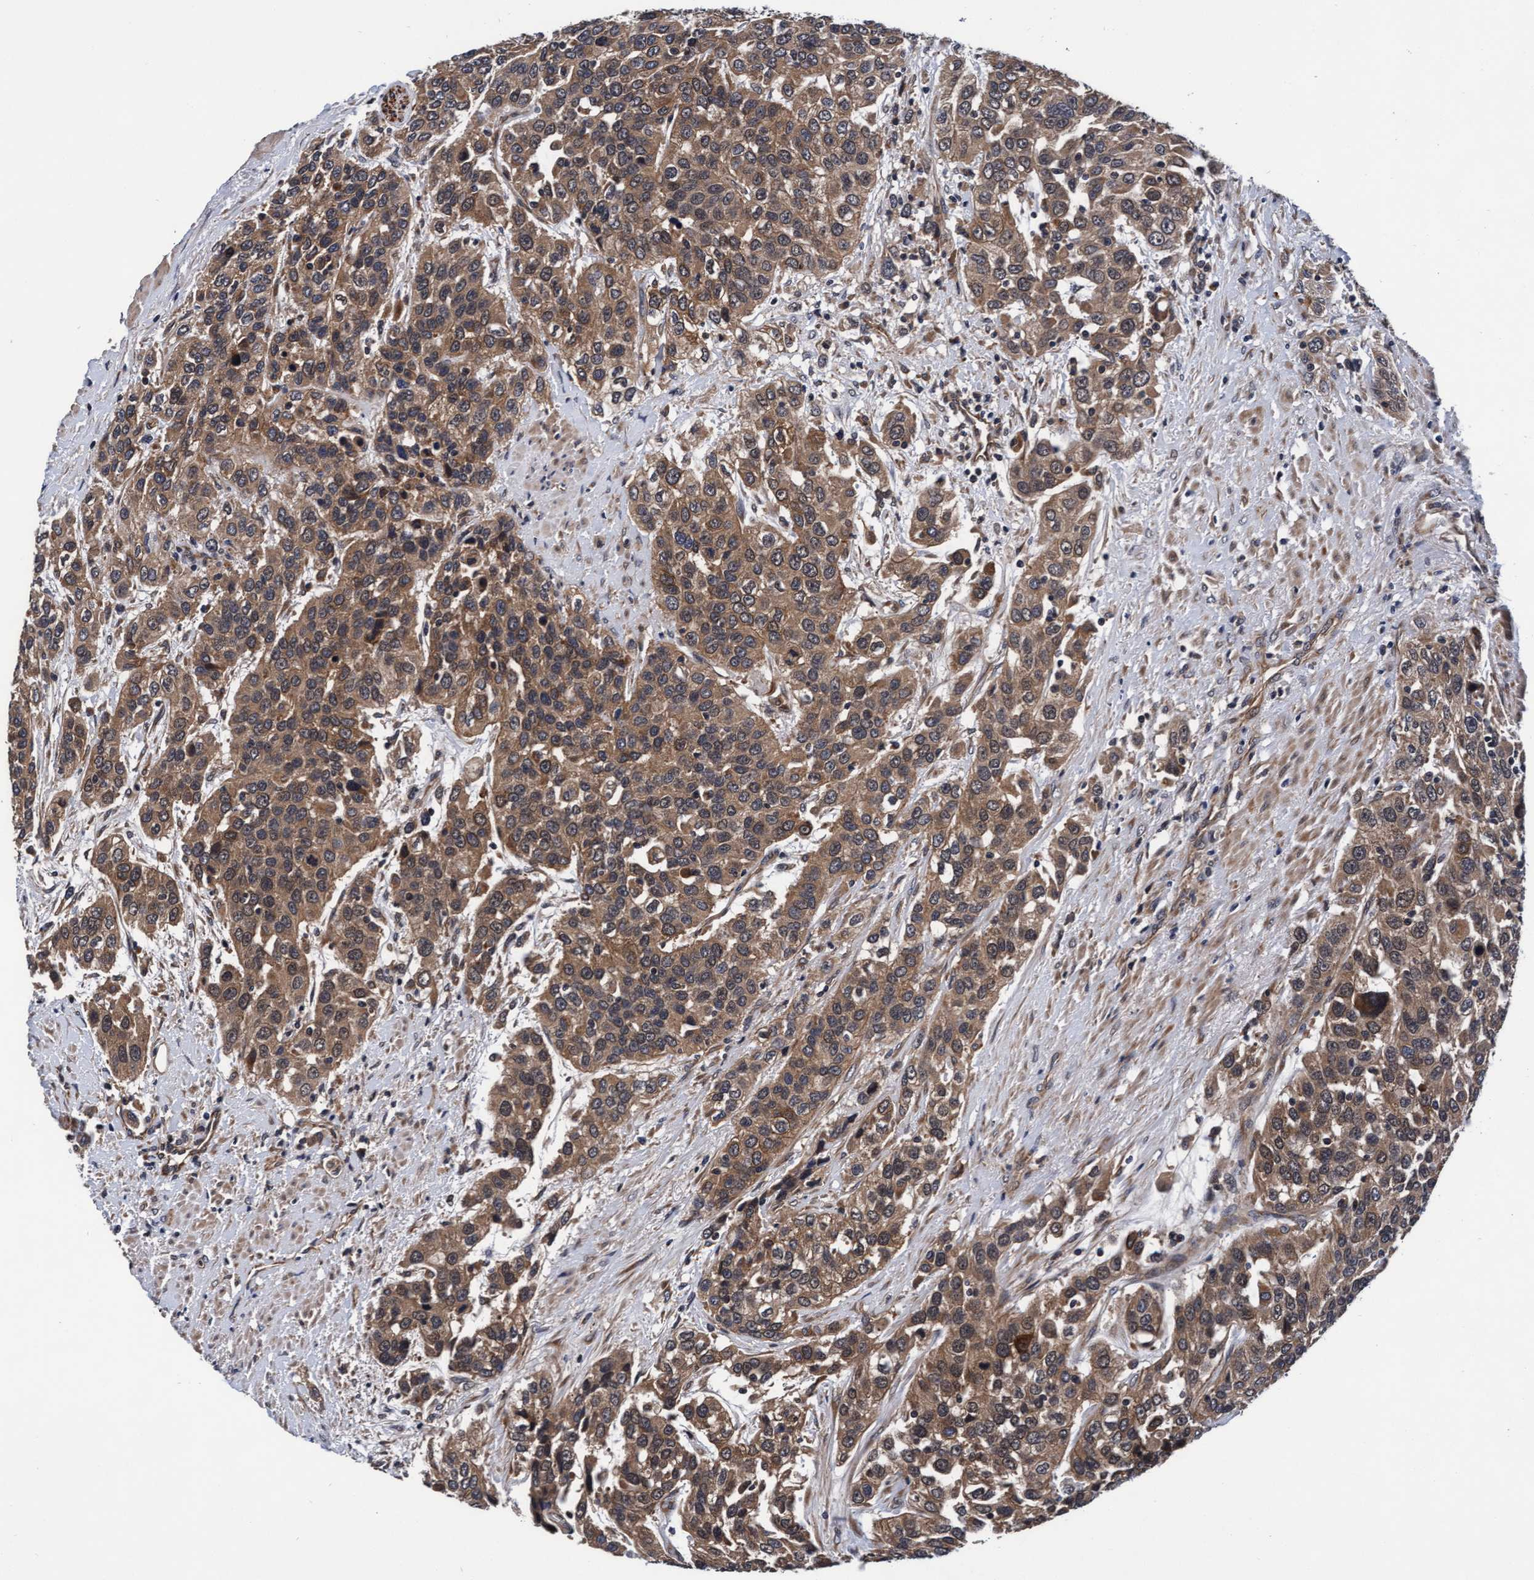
{"staining": {"intensity": "moderate", "quantity": ">75%", "location": "cytoplasmic/membranous"}, "tissue": "urothelial cancer", "cell_type": "Tumor cells", "image_type": "cancer", "snomed": [{"axis": "morphology", "description": "Urothelial carcinoma, High grade"}, {"axis": "topography", "description": "Urinary bladder"}], "caption": "Protein staining of urothelial carcinoma (high-grade) tissue shows moderate cytoplasmic/membranous staining in approximately >75% of tumor cells.", "gene": "EFCAB13", "patient": {"sex": "female", "age": 80}}